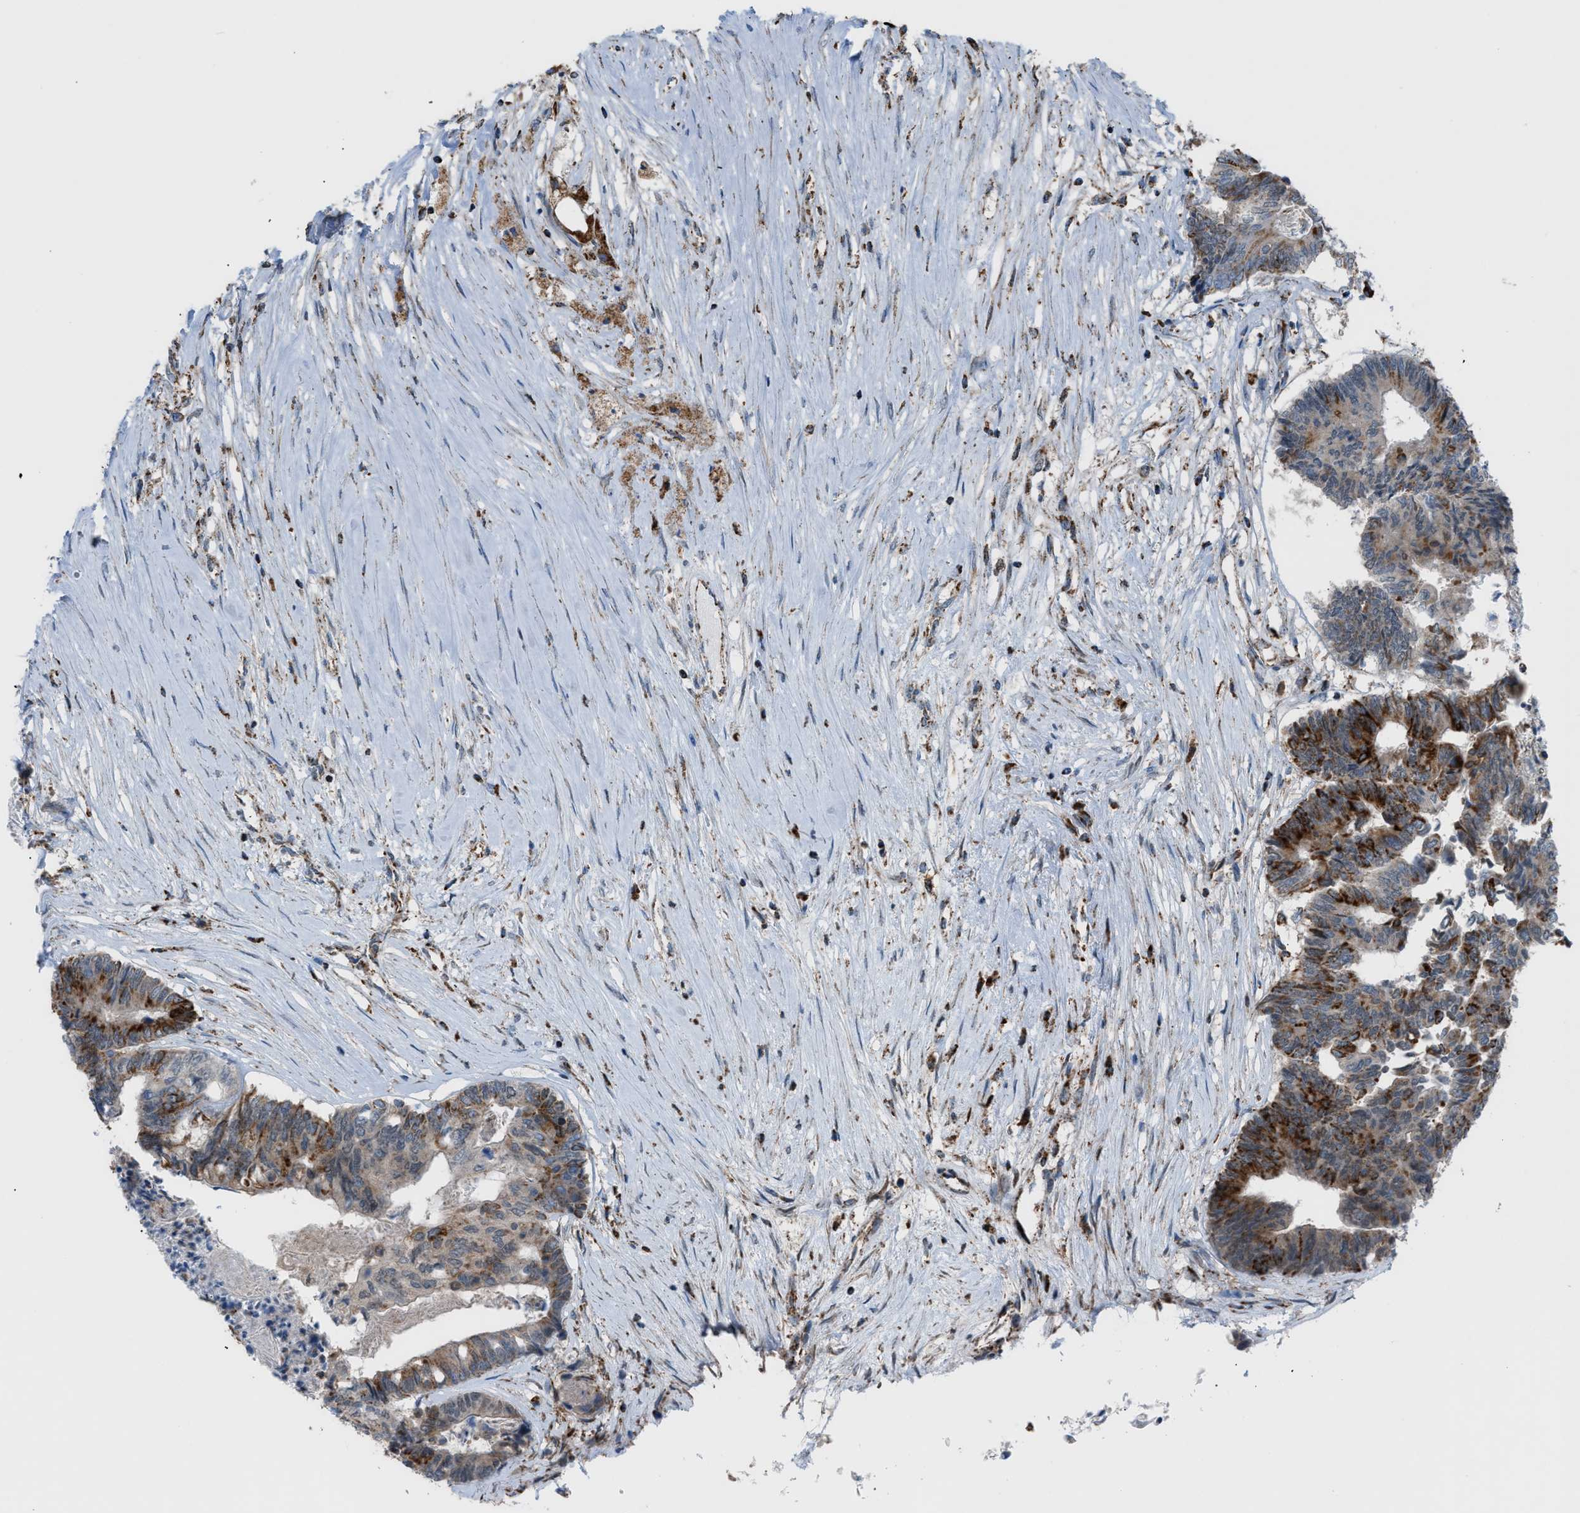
{"staining": {"intensity": "strong", "quantity": "25%-75%", "location": "cytoplasmic/membranous"}, "tissue": "colorectal cancer", "cell_type": "Tumor cells", "image_type": "cancer", "snomed": [{"axis": "morphology", "description": "Adenocarcinoma, NOS"}, {"axis": "topography", "description": "Rectum"}], "caption": "Colorectal cancer stained with a brown dye reveals strong cytoplasmic/membranous positive staining in about 25%-75% of tumor cells.", "gene": "SRM", "patient": {"sex": "male", "age": 63}}